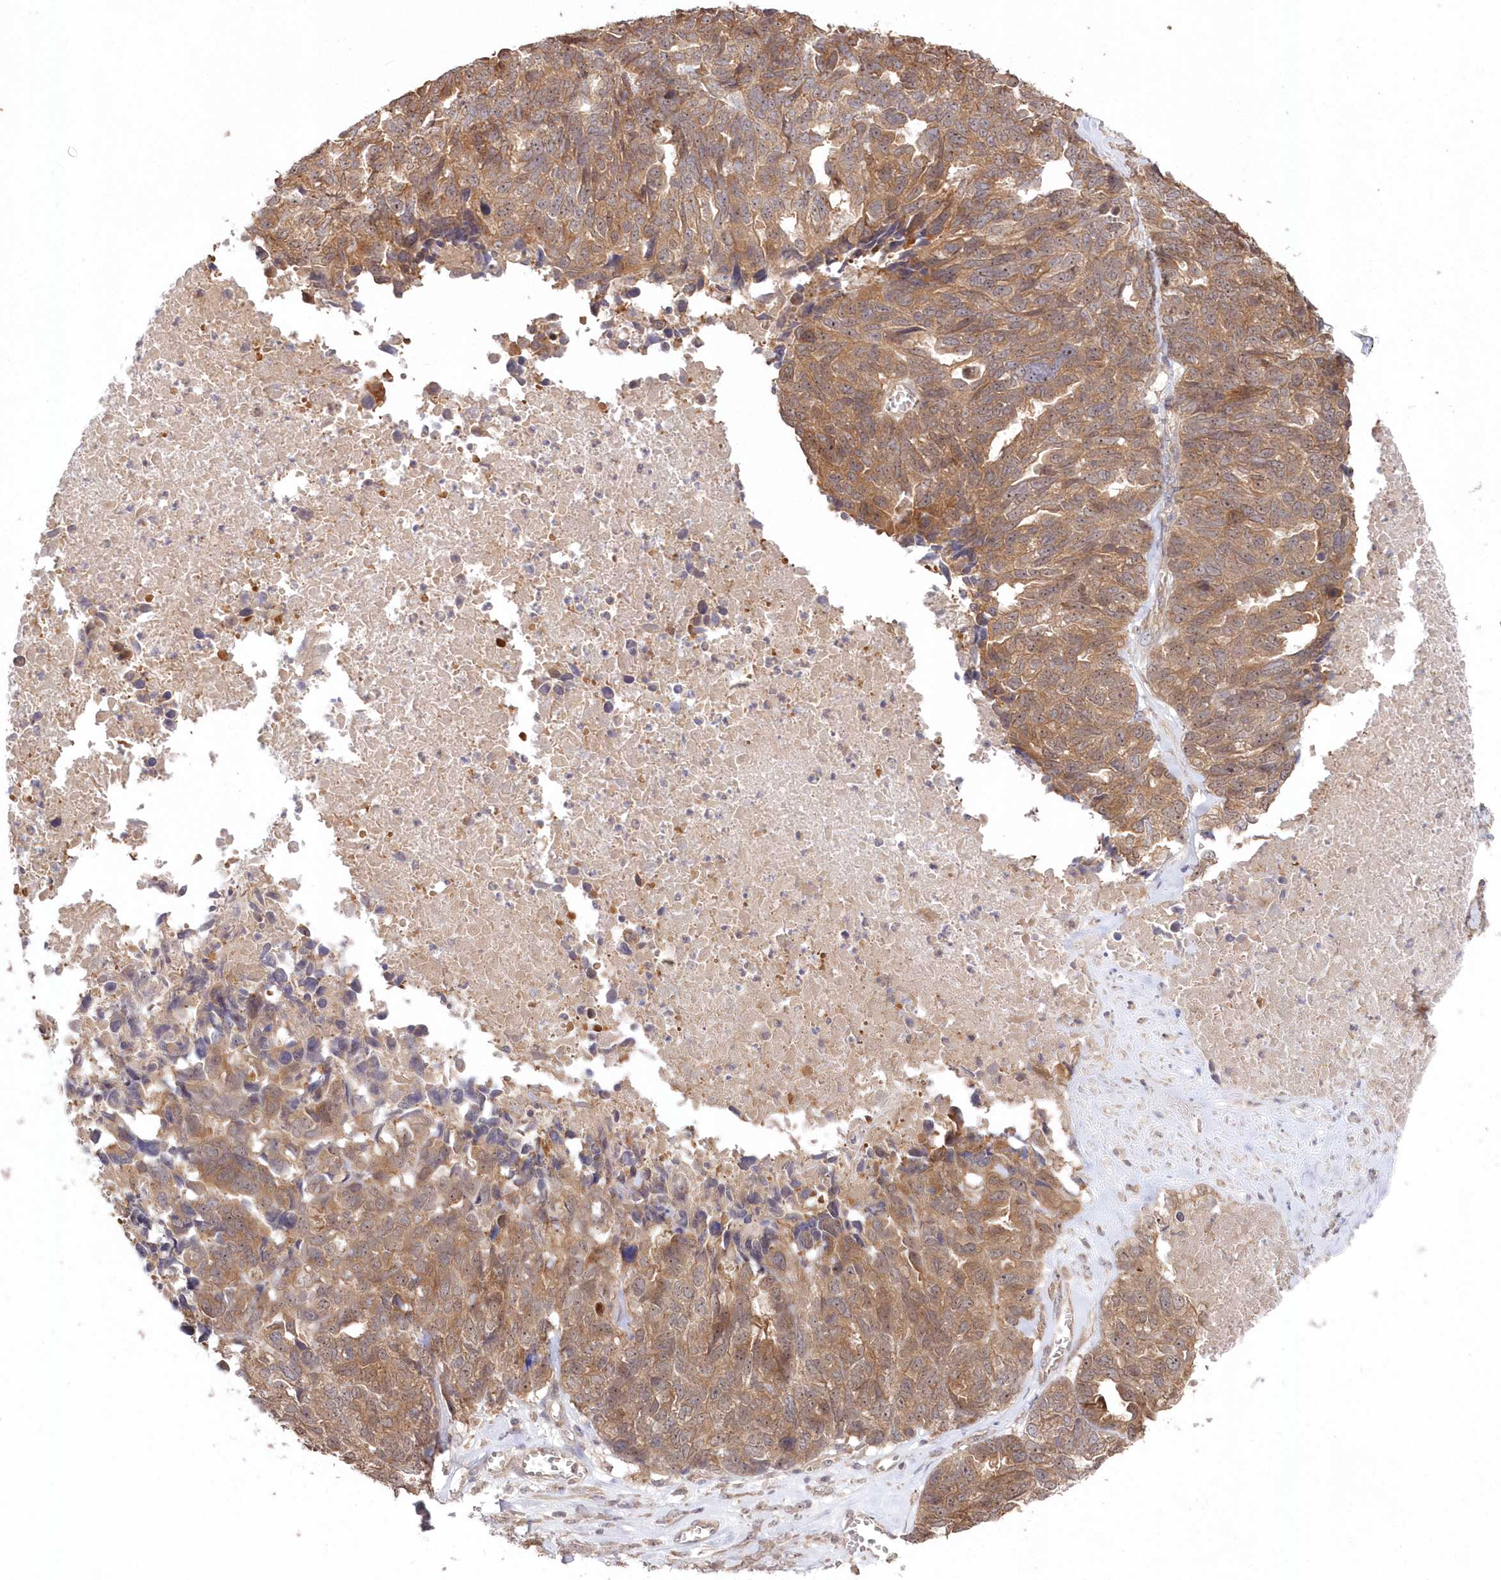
{"staining": {"intensity": "moderate", "quantity": ">75%", "location": "cytoplasmic/membranous,nuclear"}, "tissue": "ovarian cancer", "cell_type": "Tumor cells", "image_type": "cancer", "snomed": [{"axis": "morphology", "description": "Cystadenocarcinoma, serous, NOS"}, {"axis": "topography", "description": "Ovary"}], "caption": "Immunohistochemical staining of ovarian serous cystadenocarcinoma exhibits moderate cytoplasmic/membranous and nuclear protein positivity in about >75% of tumor cells. The staining is performed using DAB (3,3'-diaminobenzidine) brown chromogen to label protein expression. The nuclei are counter-stained blue using hematoxylin.", "gene": "TBCA", "patient": {"sex": "female", "age": 79}}